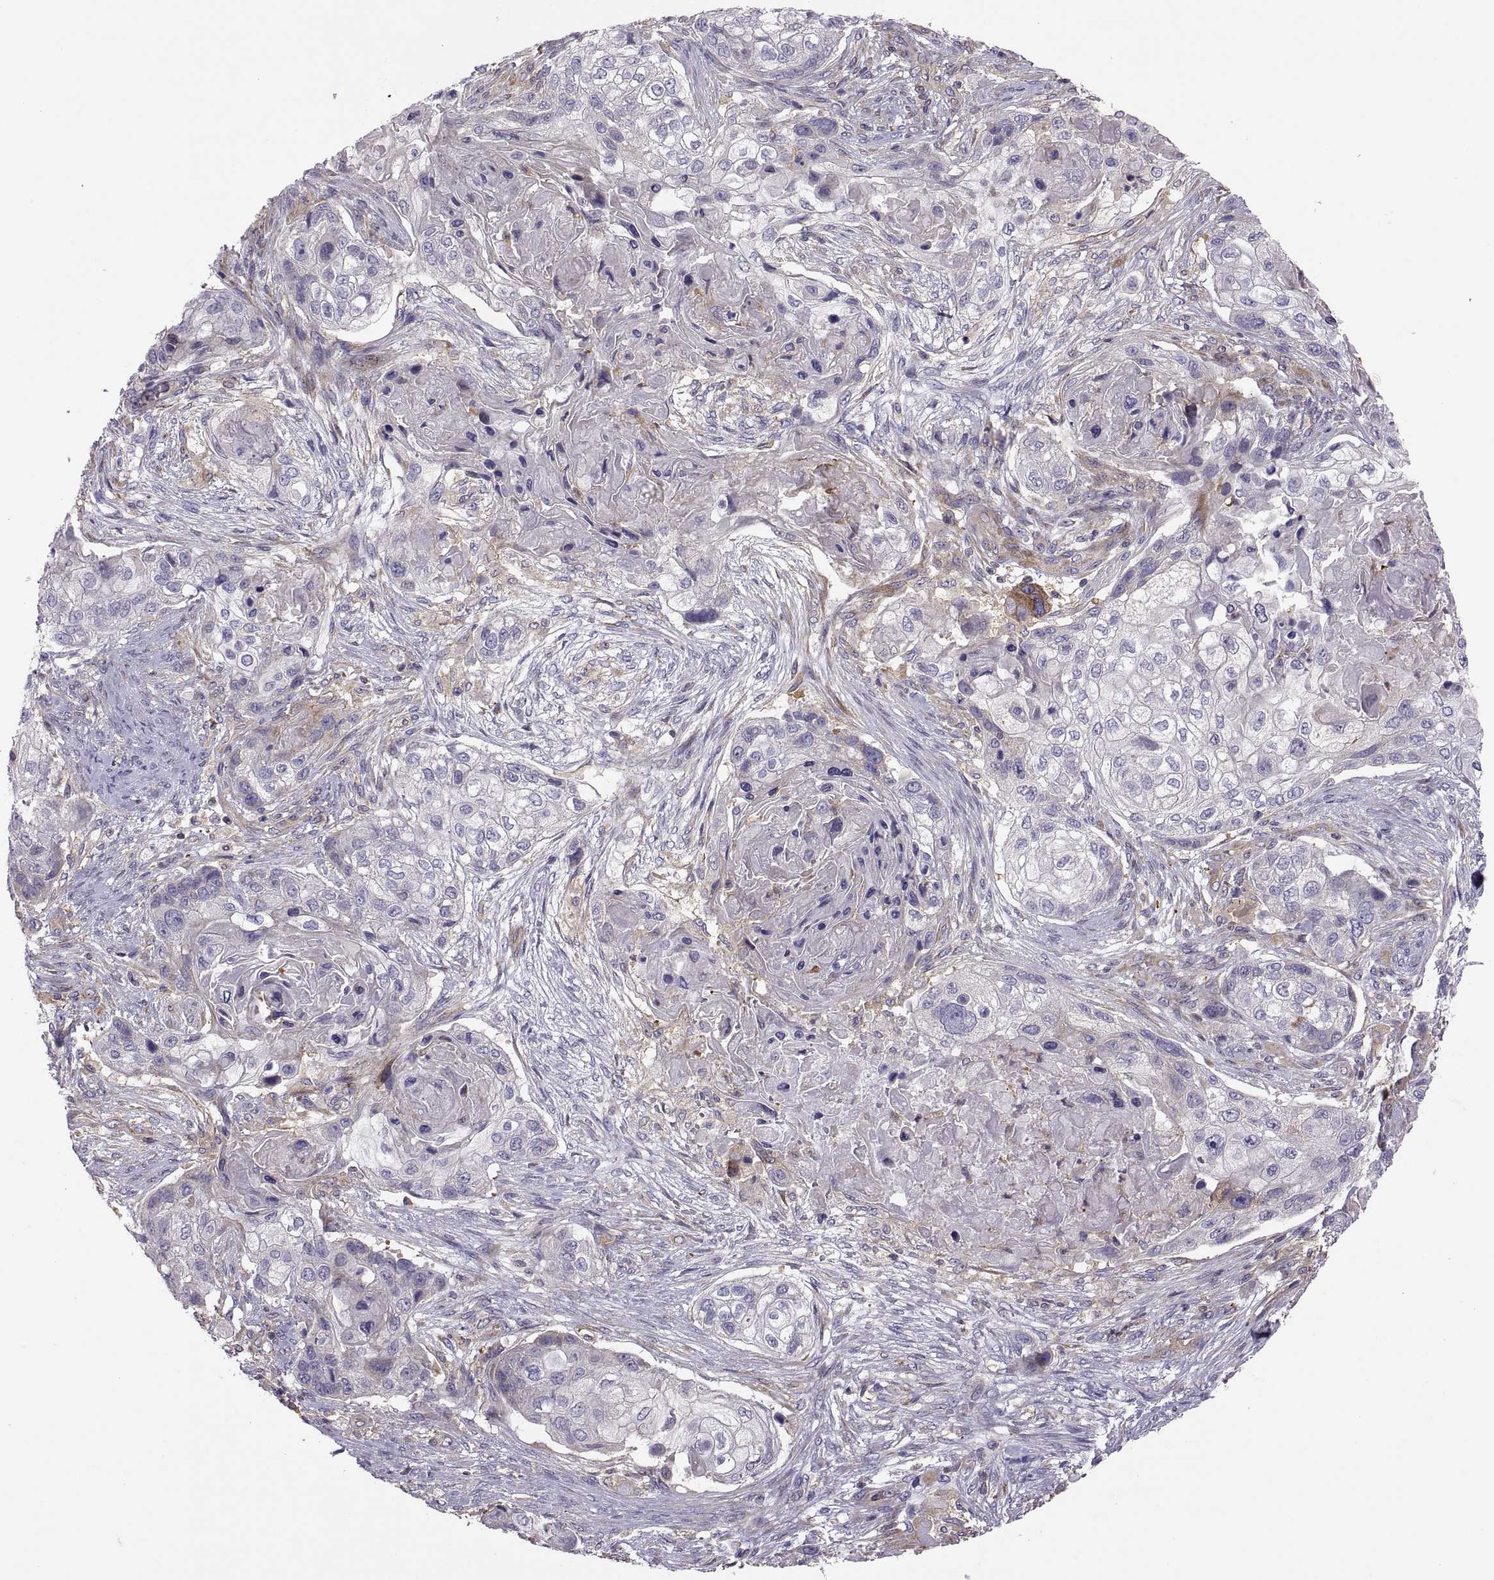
{"staining": {"intensity": "negative", "quantity": "none", "location": "none"}, "tissue": "lung cancer", "cell_type": "Tumor cells", "image_type": "cancer", "snomed": [{"axis": "morphology", "description": "Squamous cell carcinoma, NOS"}, {"axis": "topography", "description": "Lung"}], "caption": "Immunohistochemistry (IHC) of human squamous cell carcinoma (lung) shows no staining in tumor cells.", "gene": "SPATA32", "patient": {"sex": "male", "age": 69}}